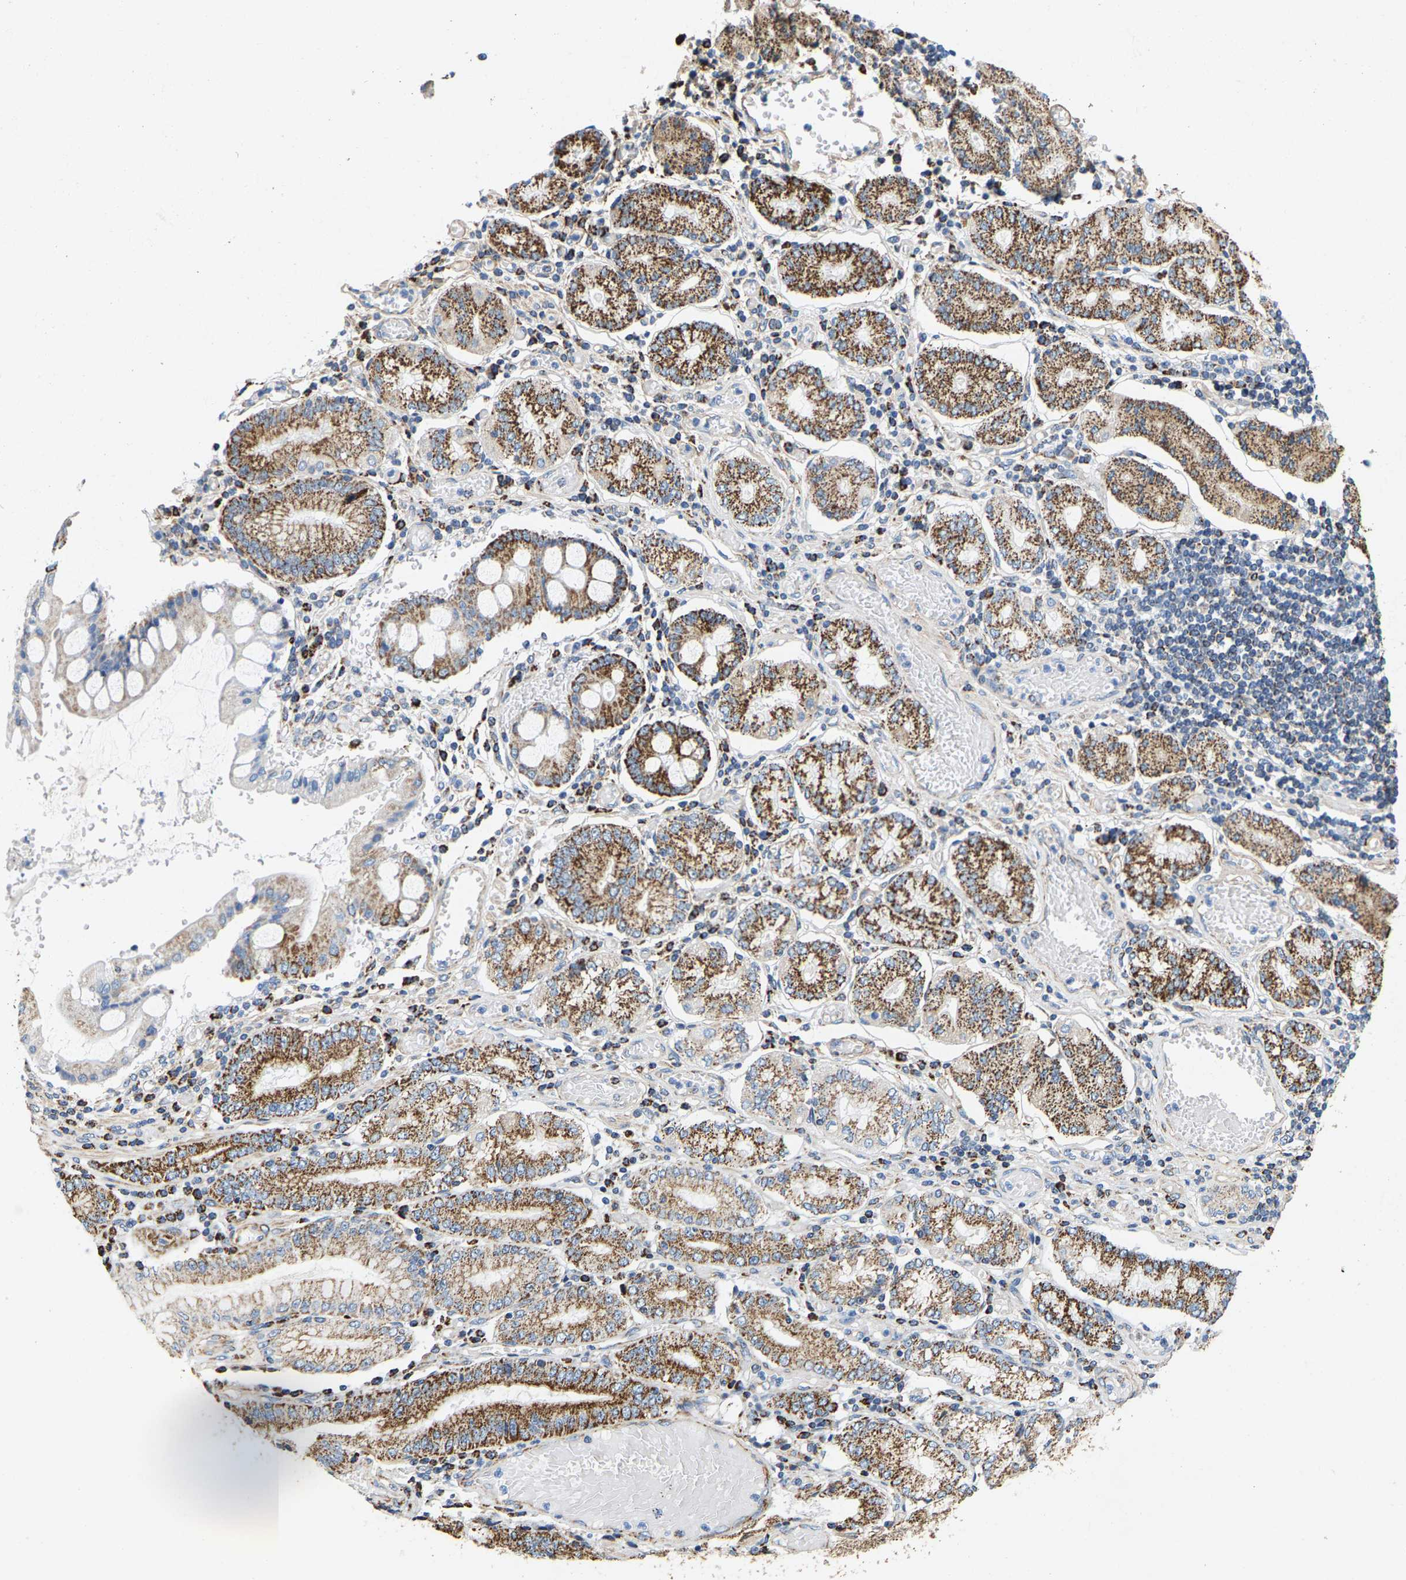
{"staining": {"intensity": "moderate", "quantity": ">75%", "location": "cytoplasmic/membranous"}, "tissue": "stomach cancer", "cell_type": "Tumor cells", "image_type": "cancer", "snomed": [{"axis": "morphology", "description": "Adenocarcinoma, NOS"}, {"axis": "topography", "description": "Stomach"}], "caption": "Moderate cytoplasmic/membranous protein staining is appreciated in approximately >75% of tumor cells in stomach adenocarcinoma.", "gene": "SHMT2", "patient": {"sex": "female", "age": 73}}